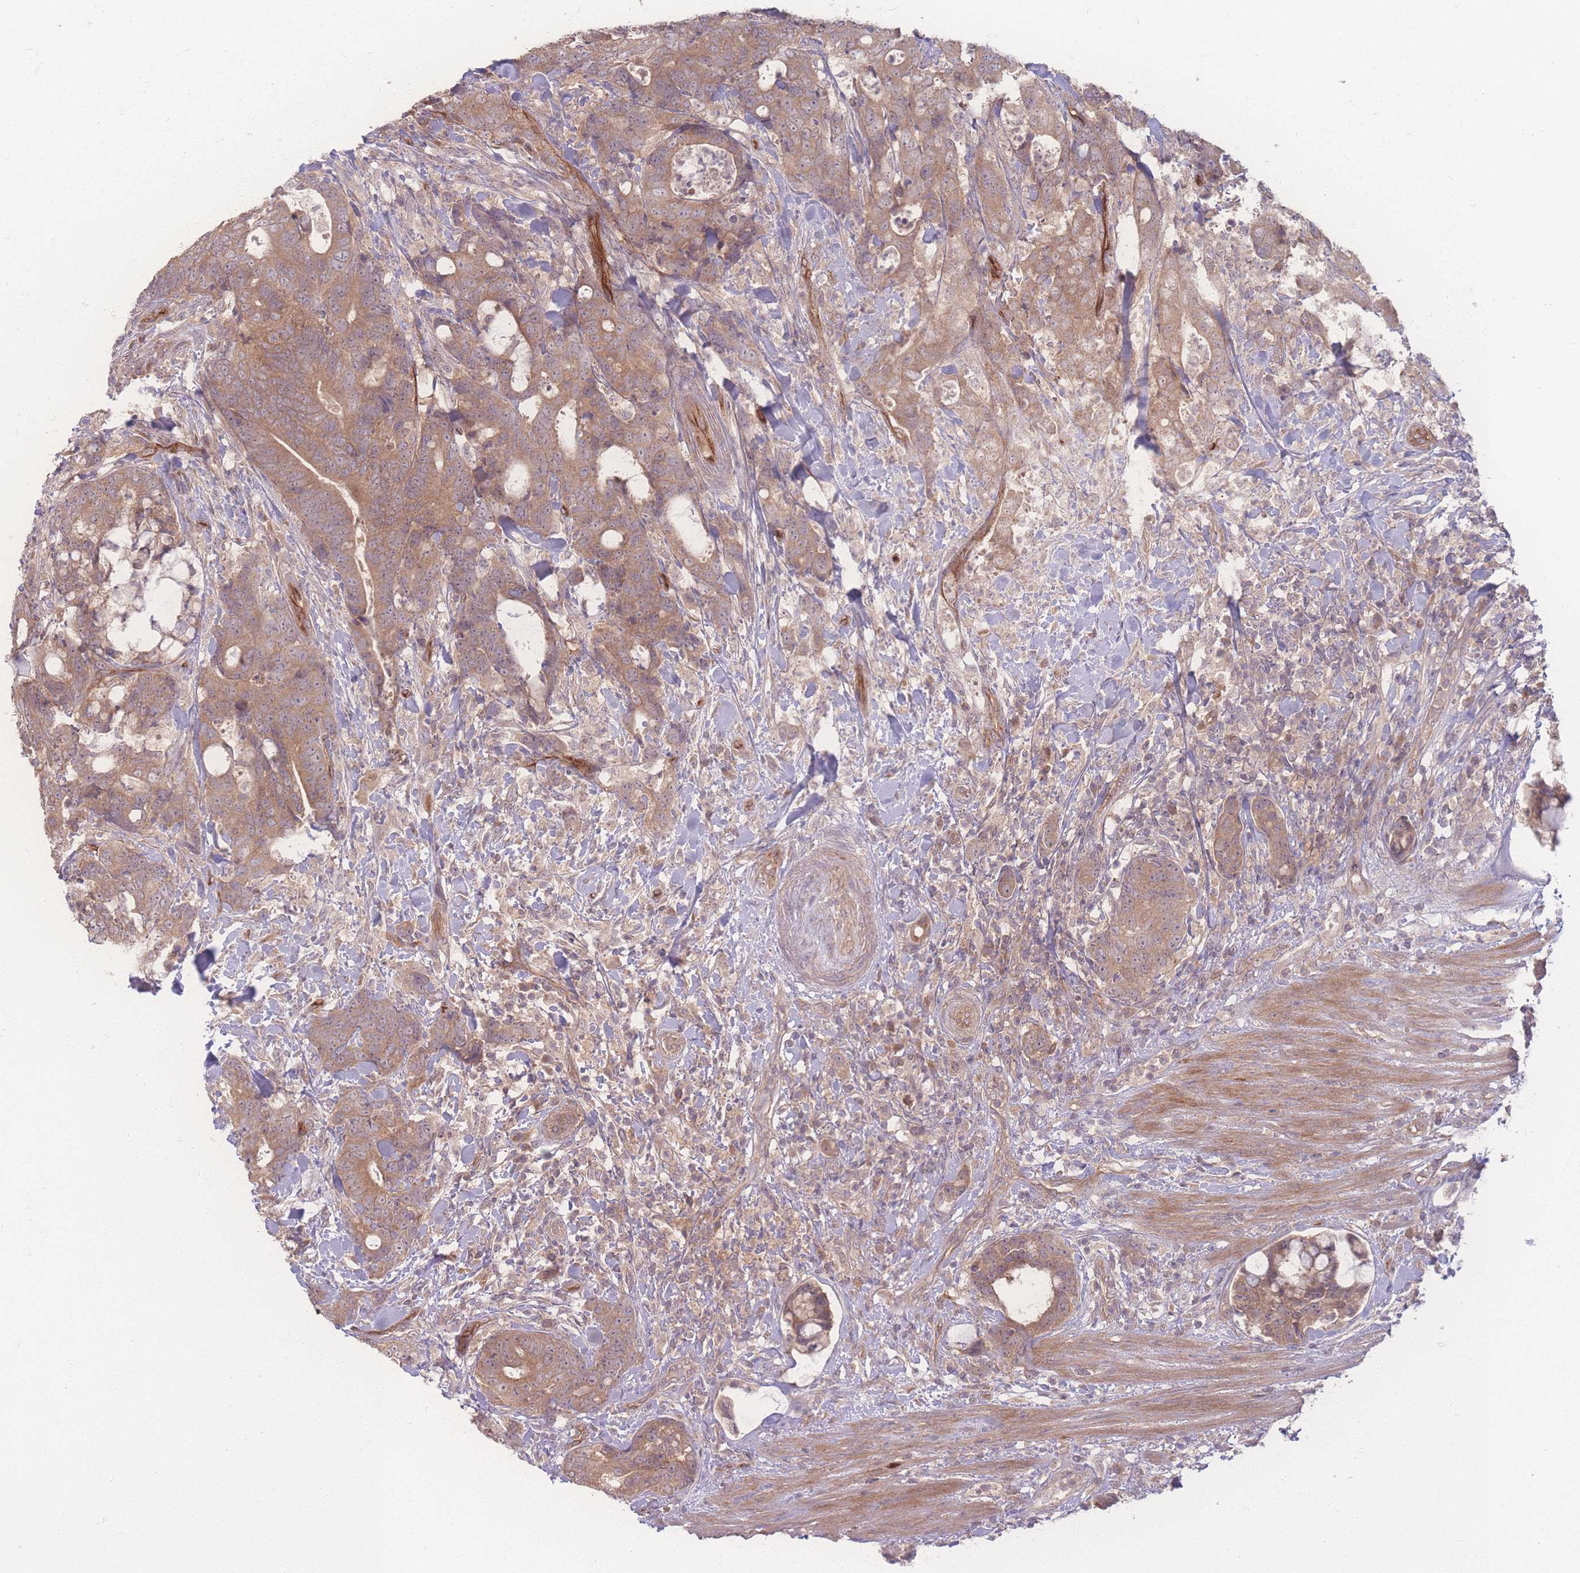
{"staining": {"intensity": "moderate", "quantity": ">75%", "location": "cytoplasmic/membranous"}, "tissue": "colorectal cancer", "cell_type": "Tumor cells", "image_type": "cancer", "snomed": [{"axis": "morphology", "description": "Adenocarcinoma, NOS"}, {"axis": "topography", "description": "Colon"}], "caption": "Immunohistochemical staining of human colorectal cancer (adenocarcinoma) shows medium levels of moderate cytoplasmic/membranous positivity in about >75% of tumor cells. The staining was performed using DAB to visualize the protein expression in brown, while the nuclei were stained in blue with hematoxylin (Magnification: 20x).", "gene": "INSR", "patient": {"sex": "female", "age": 82}}